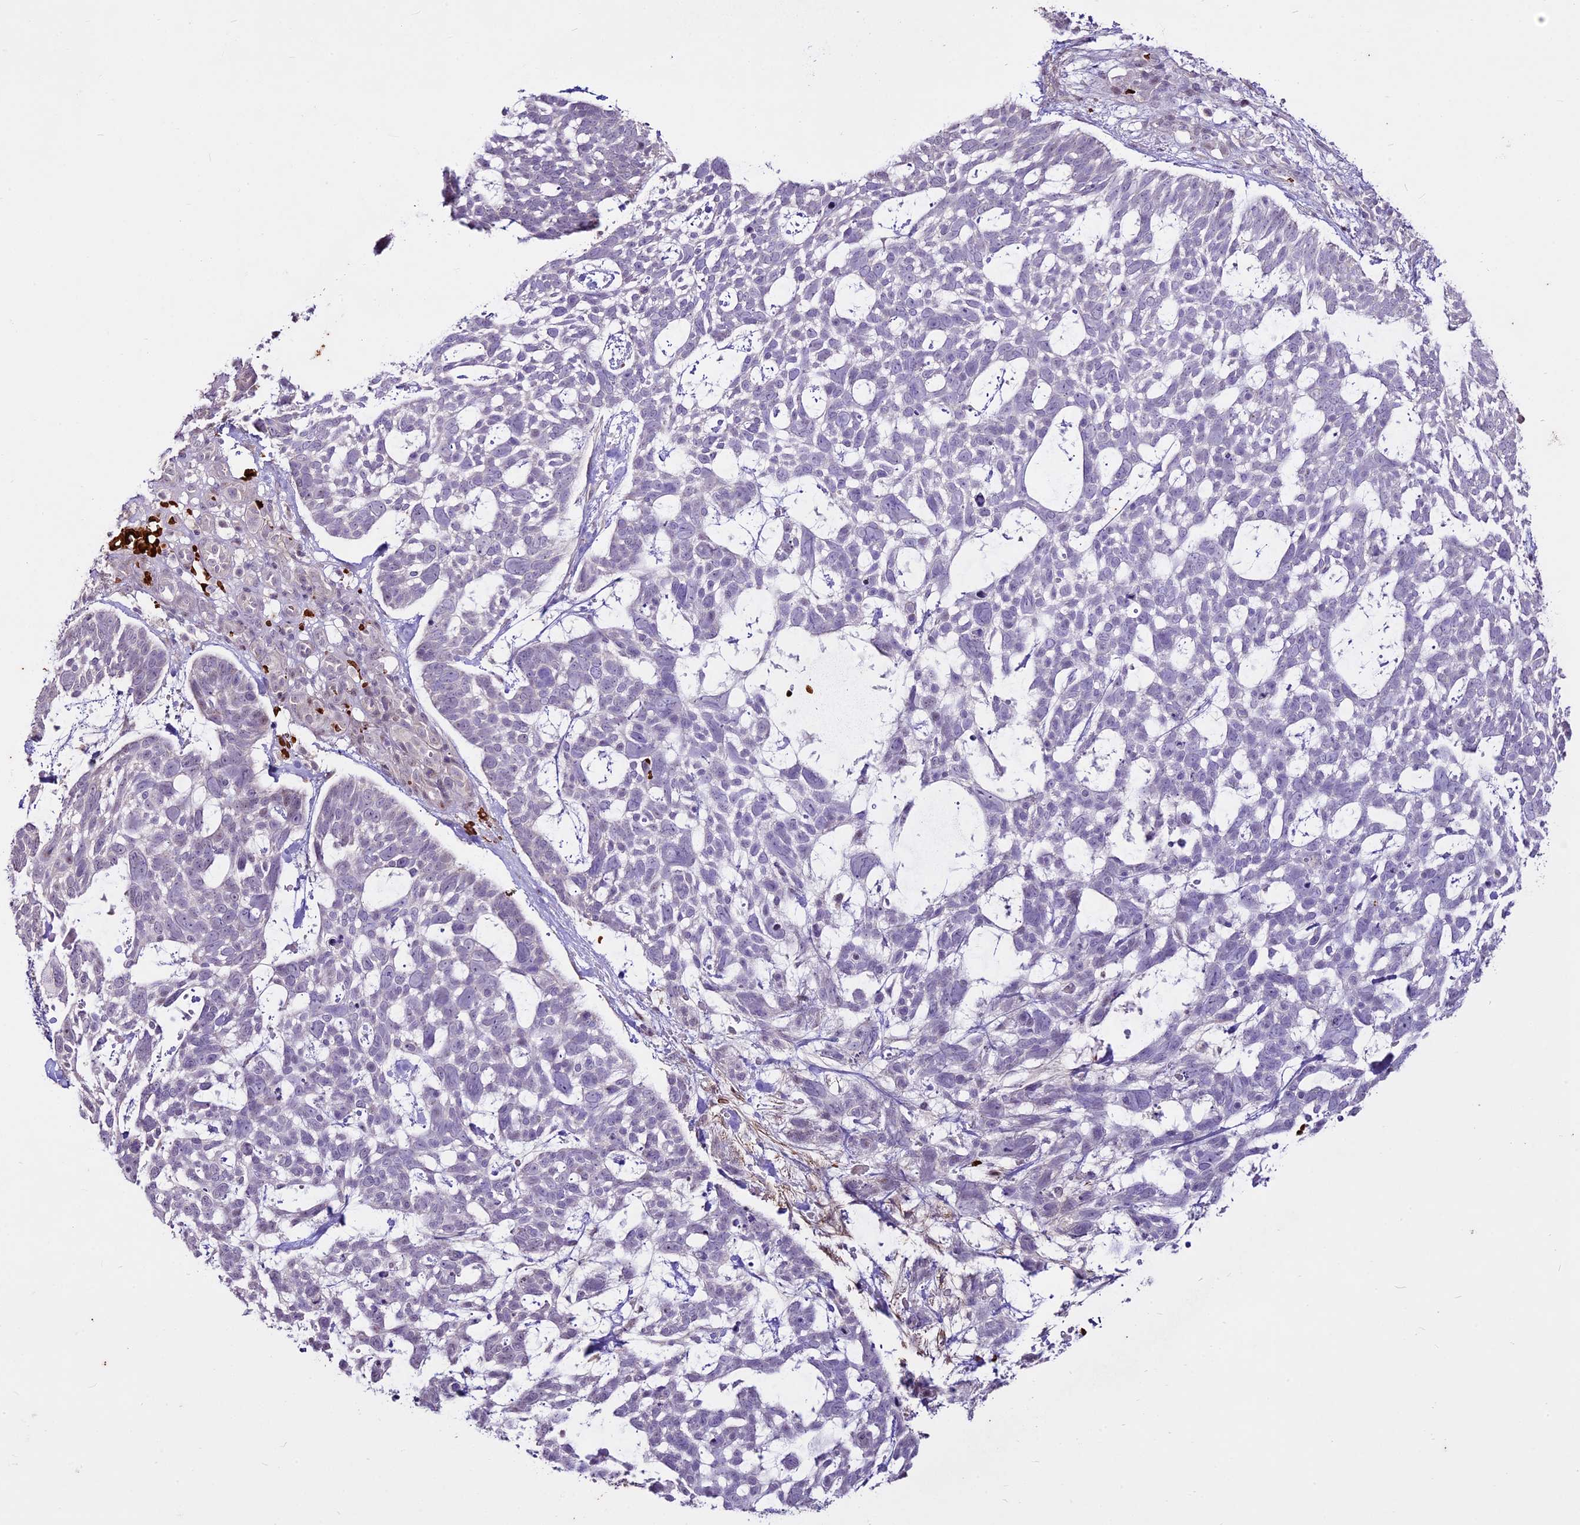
{"staining": {"intensity": "negative", "quantity": "none", "location": "none"}, "tissue": "skin cancer", "cell_type": "Tumor cells", "image_type": "cancer", "snomed": [{"axis": "morphology", "description": "Basal cell carcinoma"}, {"axis": "topography", "description": "Skin"}], "caption": "High power microscopy micrograph of an IHC micrograph of skin cancer, revealing no significant staining in tumor cells.", "gene": "SUSD3", "patient": {"sex": "male", "age": 88}}